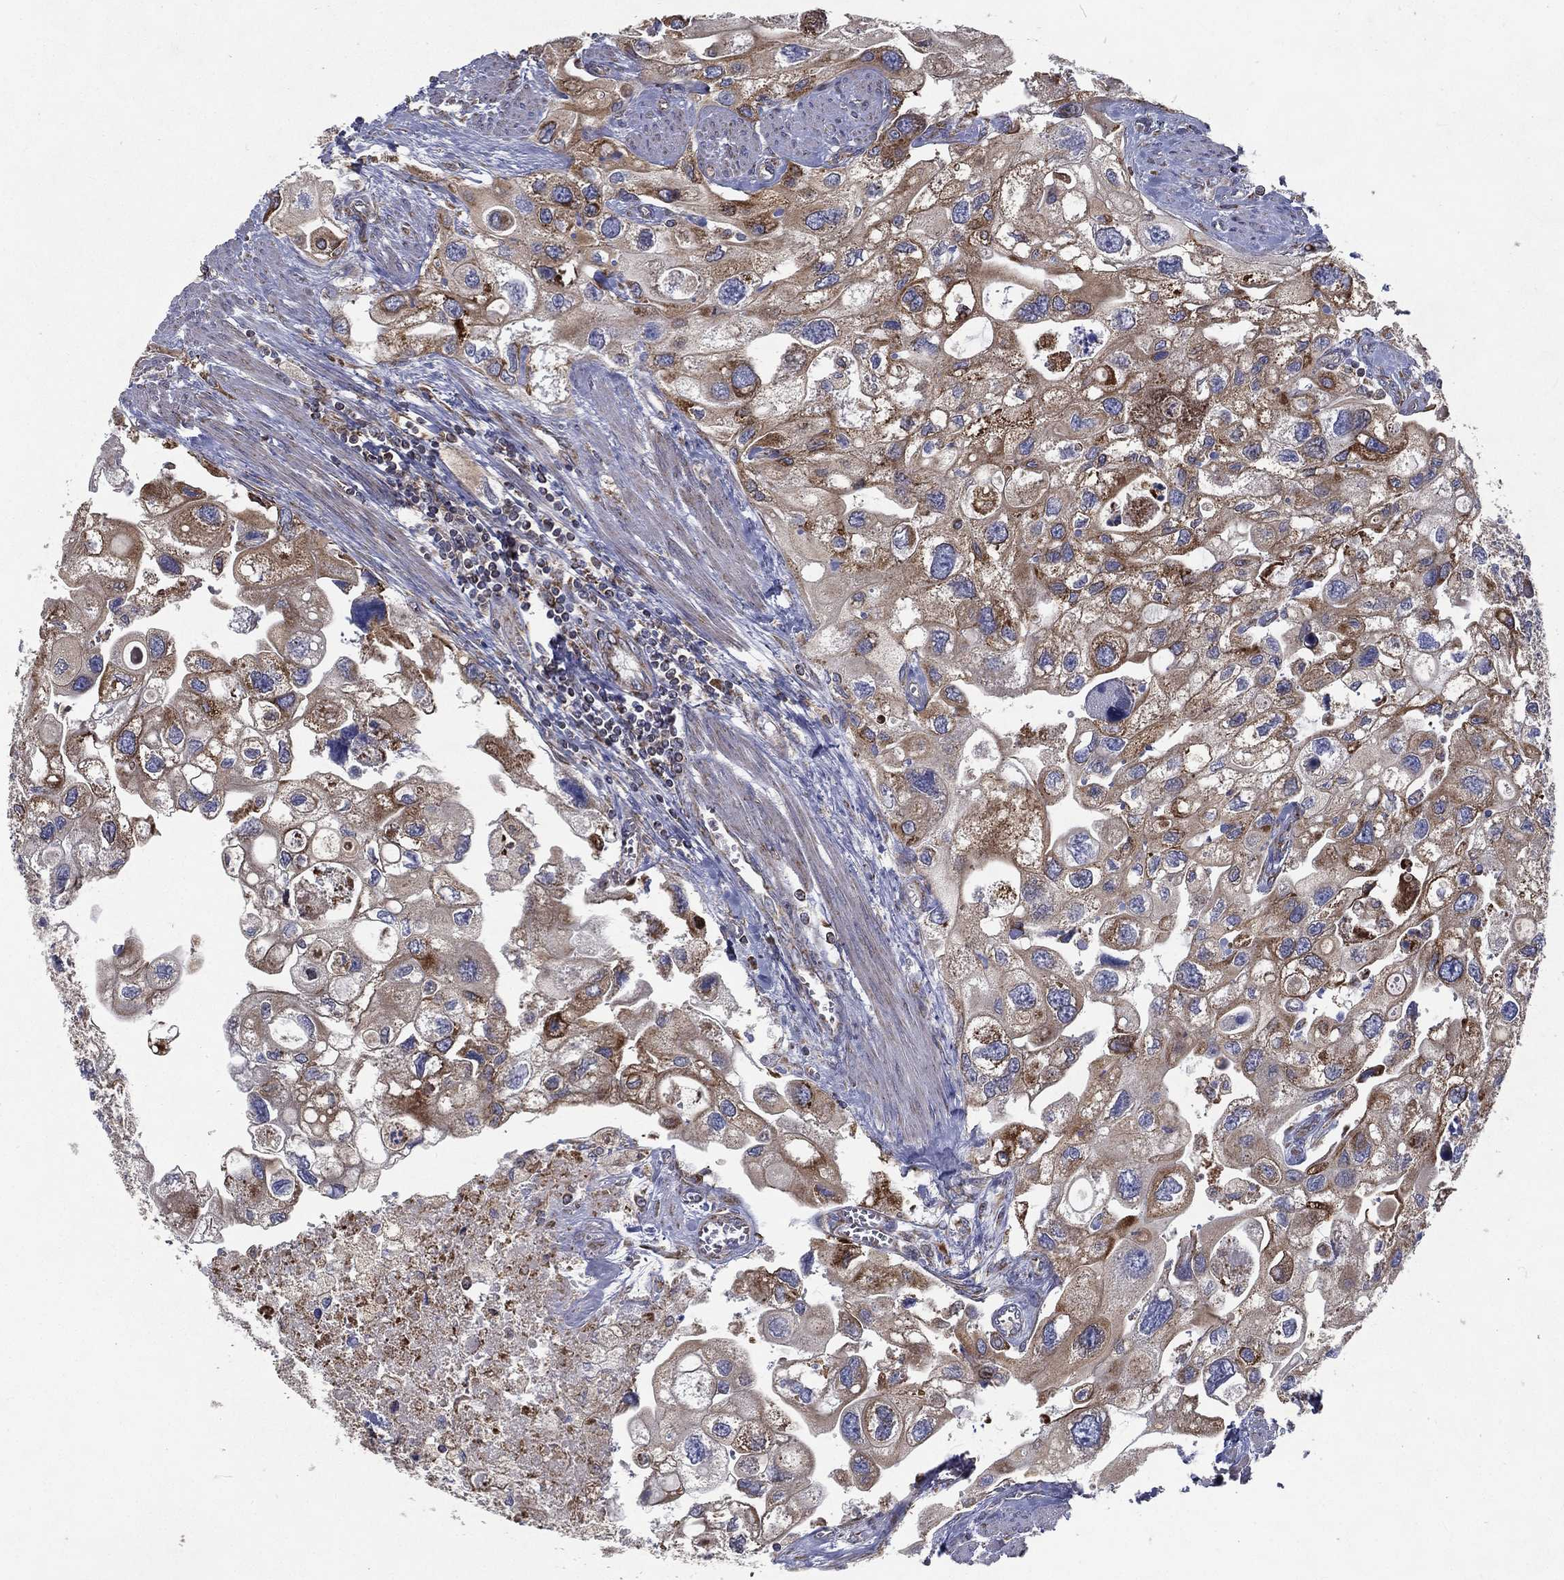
{"staining": {"intensity": "moderate", "quantity": "25%-75%", "location": "cytoplasmic/membranous"}, "tissue": "urothelial cancer", "cell_type": "Tumor cells", "image_type": "cancer", "snomed": [{"axis": "morphology", "description": "Urothelial carcinoma, High grade"}, {"axis": "topography", "description": "Urinary bladder"}], "caption": "Moderate cytoplasmic/membranous positivity is seen in approximately 25%-75% of tumor cells in high-grade urothelial carcinoma.", "gene": "MT-CYB", "patient": {"sex": "male", "age": 59}}